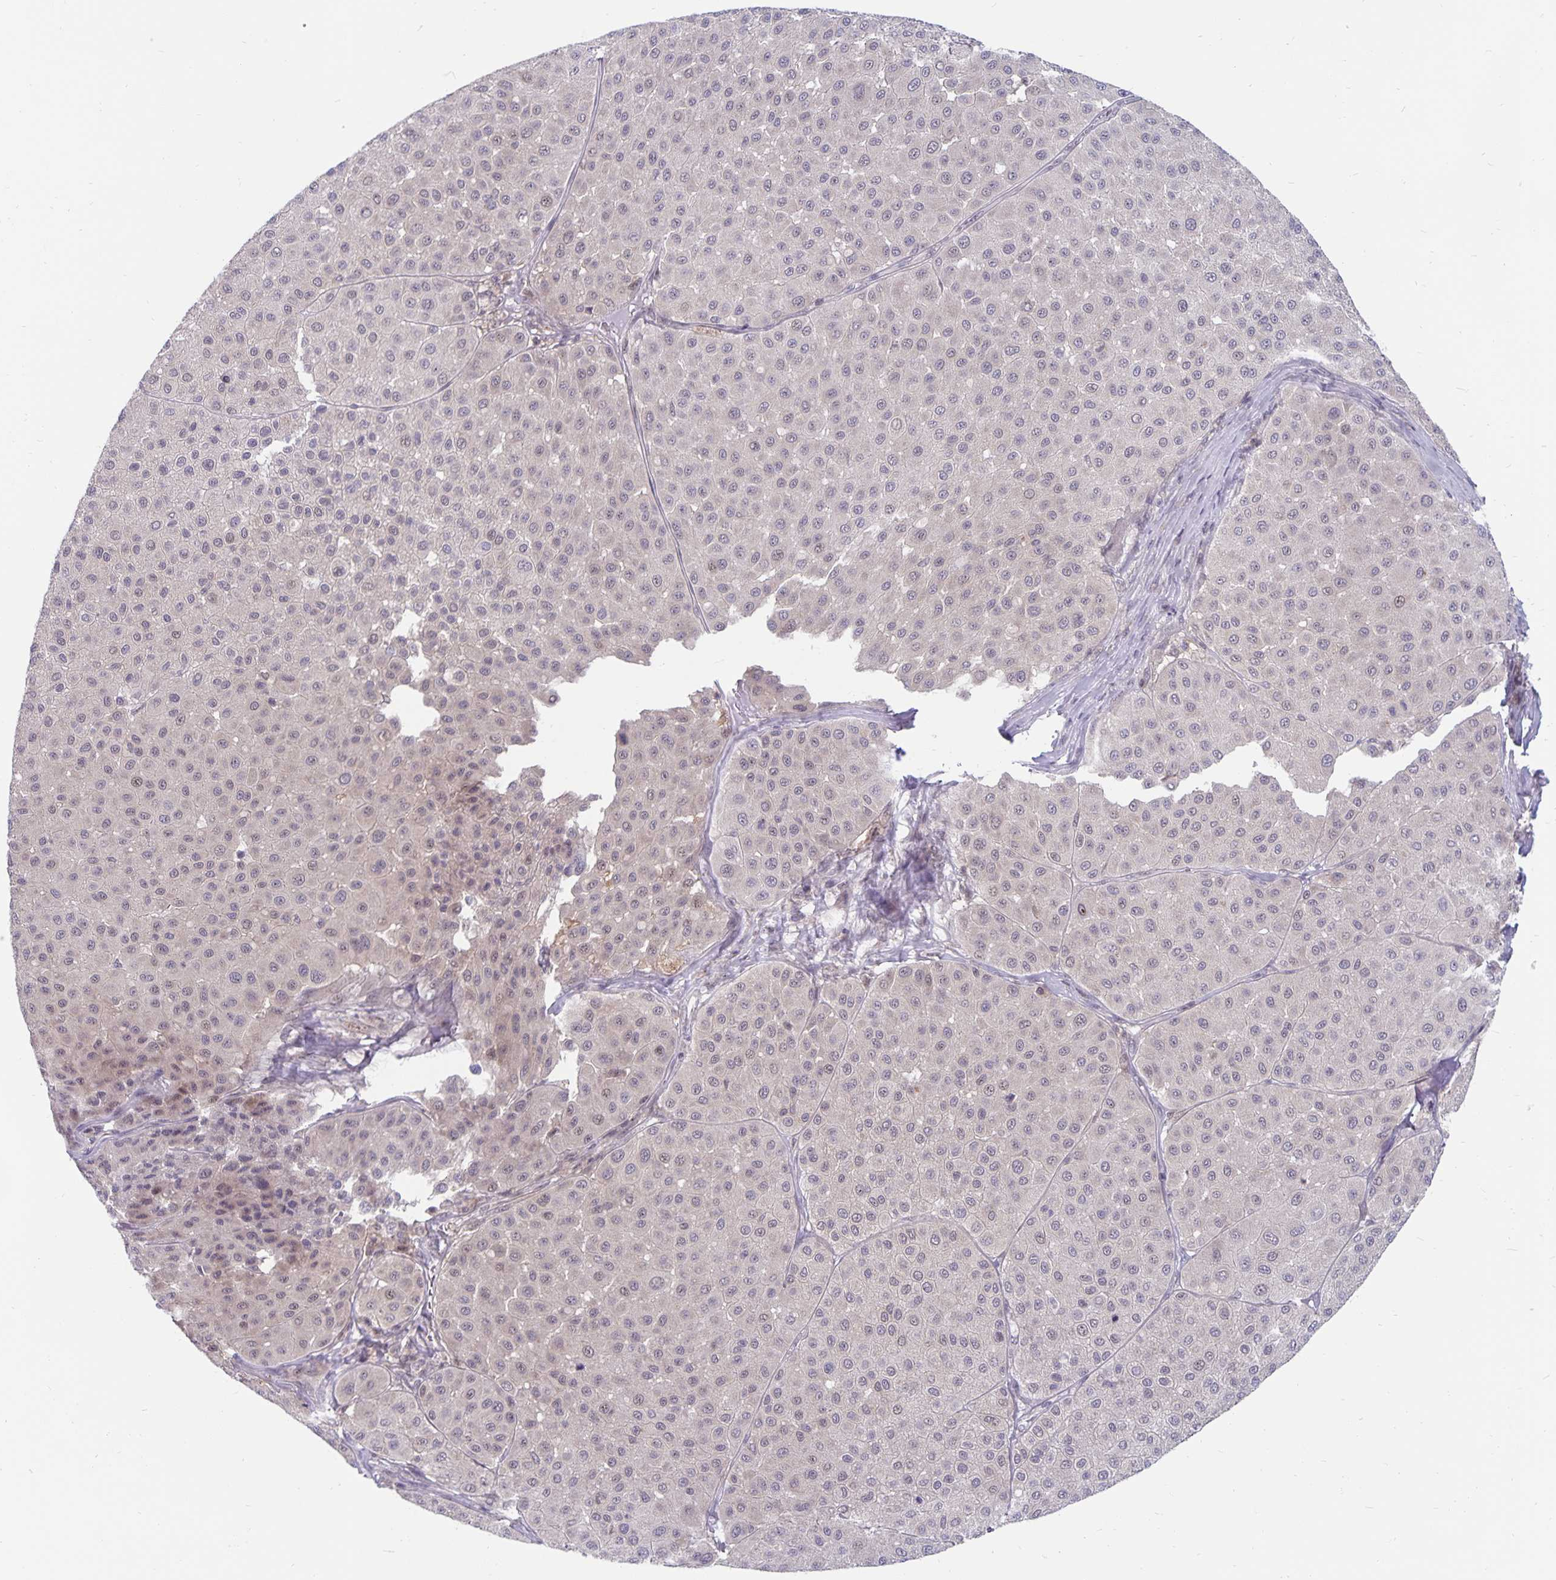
{"staining": {"intensity": "weak", "quantity": "25%-75%", "location": "nuclear"}, "tissue": "melanoma", "cell_type": "Tumor cells", "image_type": "cancer", "snomed": [{"axis": "morphology", "description": "Malignant melanoma, Metastatic site"}, {"axis": "topography", "description": "Smooth muscle"}], "caption": "This is a photomicrograph of immunohistochemistry staining of malignant melanoma (metastatic site), which shows weak expression in the nuclear of tumor cells.", "gene": "EXOC6B", "patient": {"sex": "male", "age": 41}}